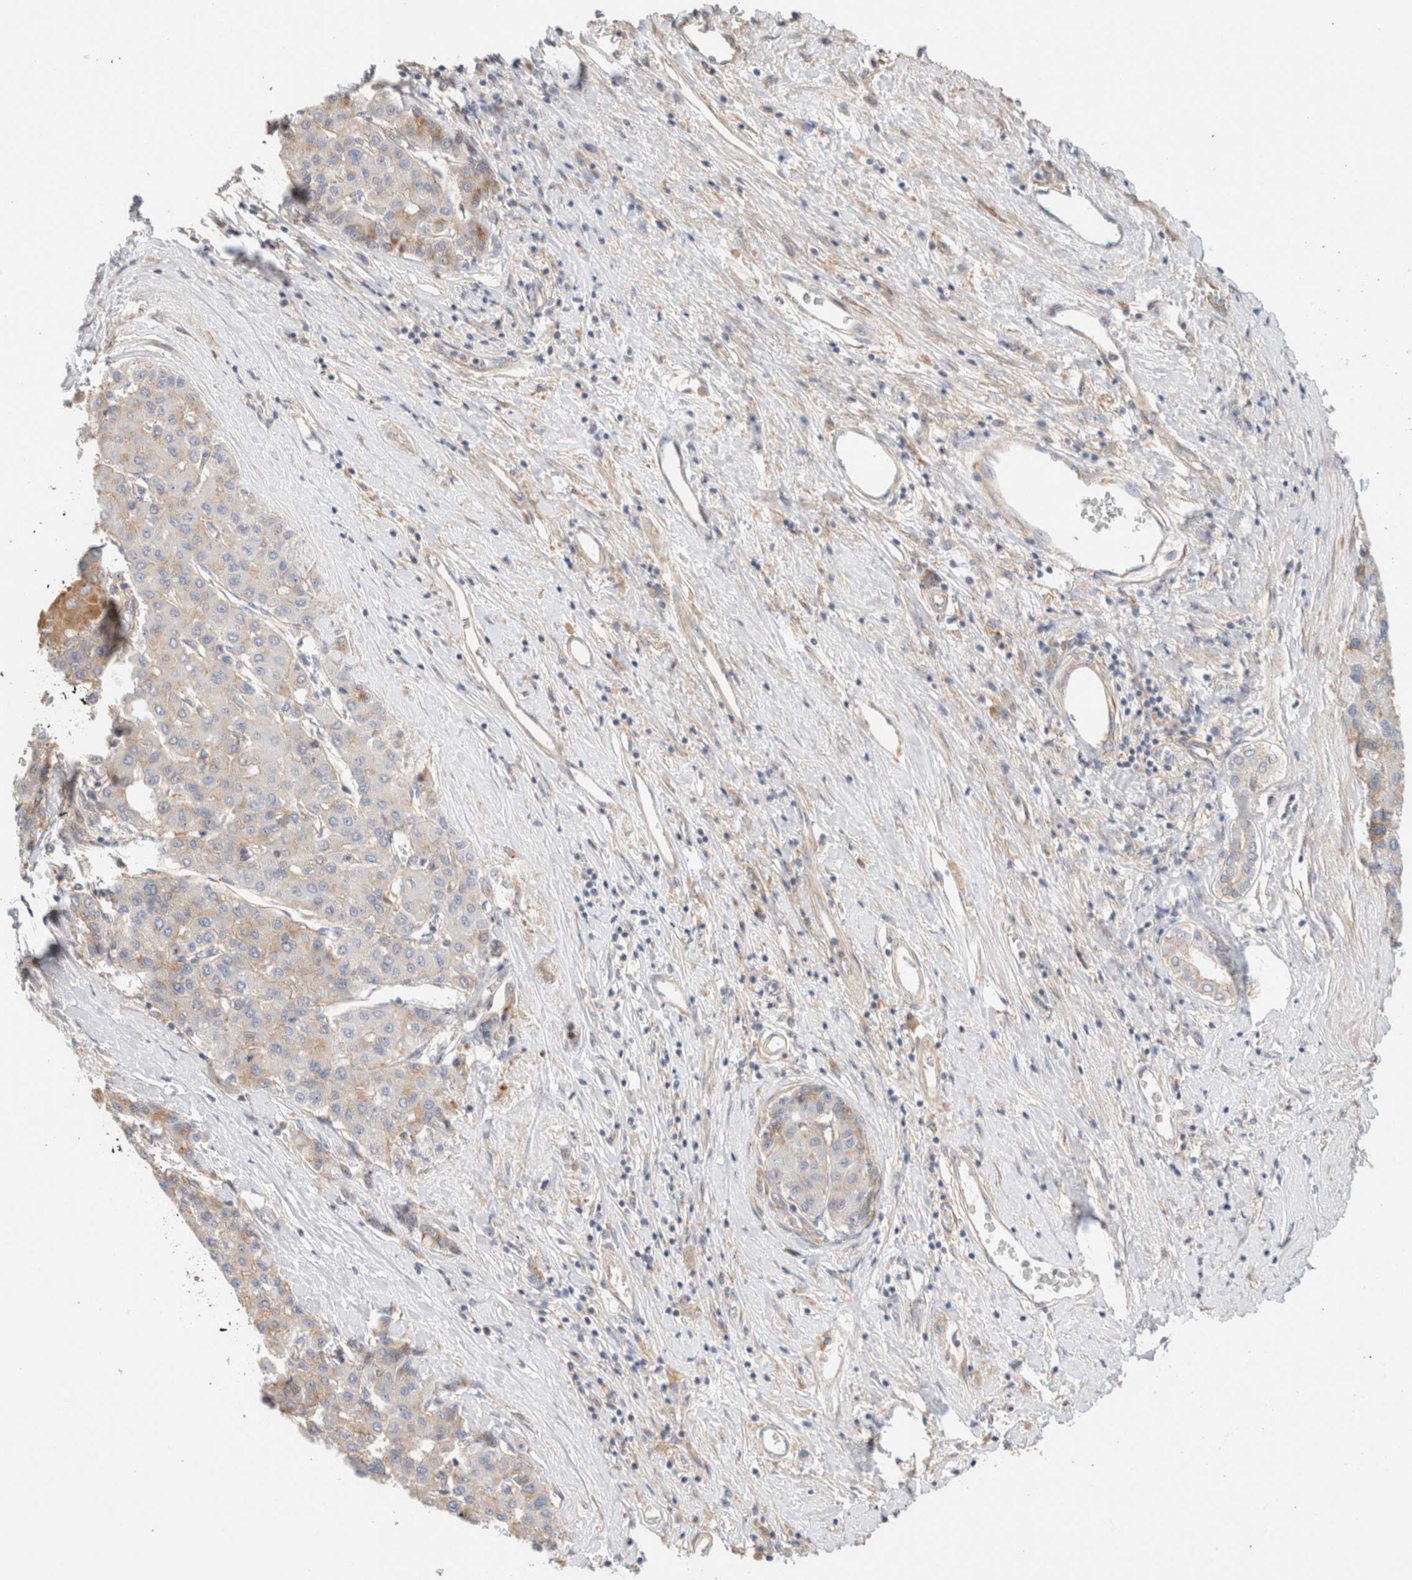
{"staining": {"intensity": "negative", "quantity": "none", "location": "none"}, "tissue": "liver cancer", "cell_type": "Tumor cells", "image_type": "cancer", "snomed": [{"axis": "morphology", "description": "Carcinoma, Hepatocellular, NOS"}, {"axis": "topography", "description": "Liver"}], "caption": "Liver cancer stained for a protein using immunohistochemistry displays no positivity tumor cells.", "gene": "ID3", "patient": {"sex": "male", "age": 65}}